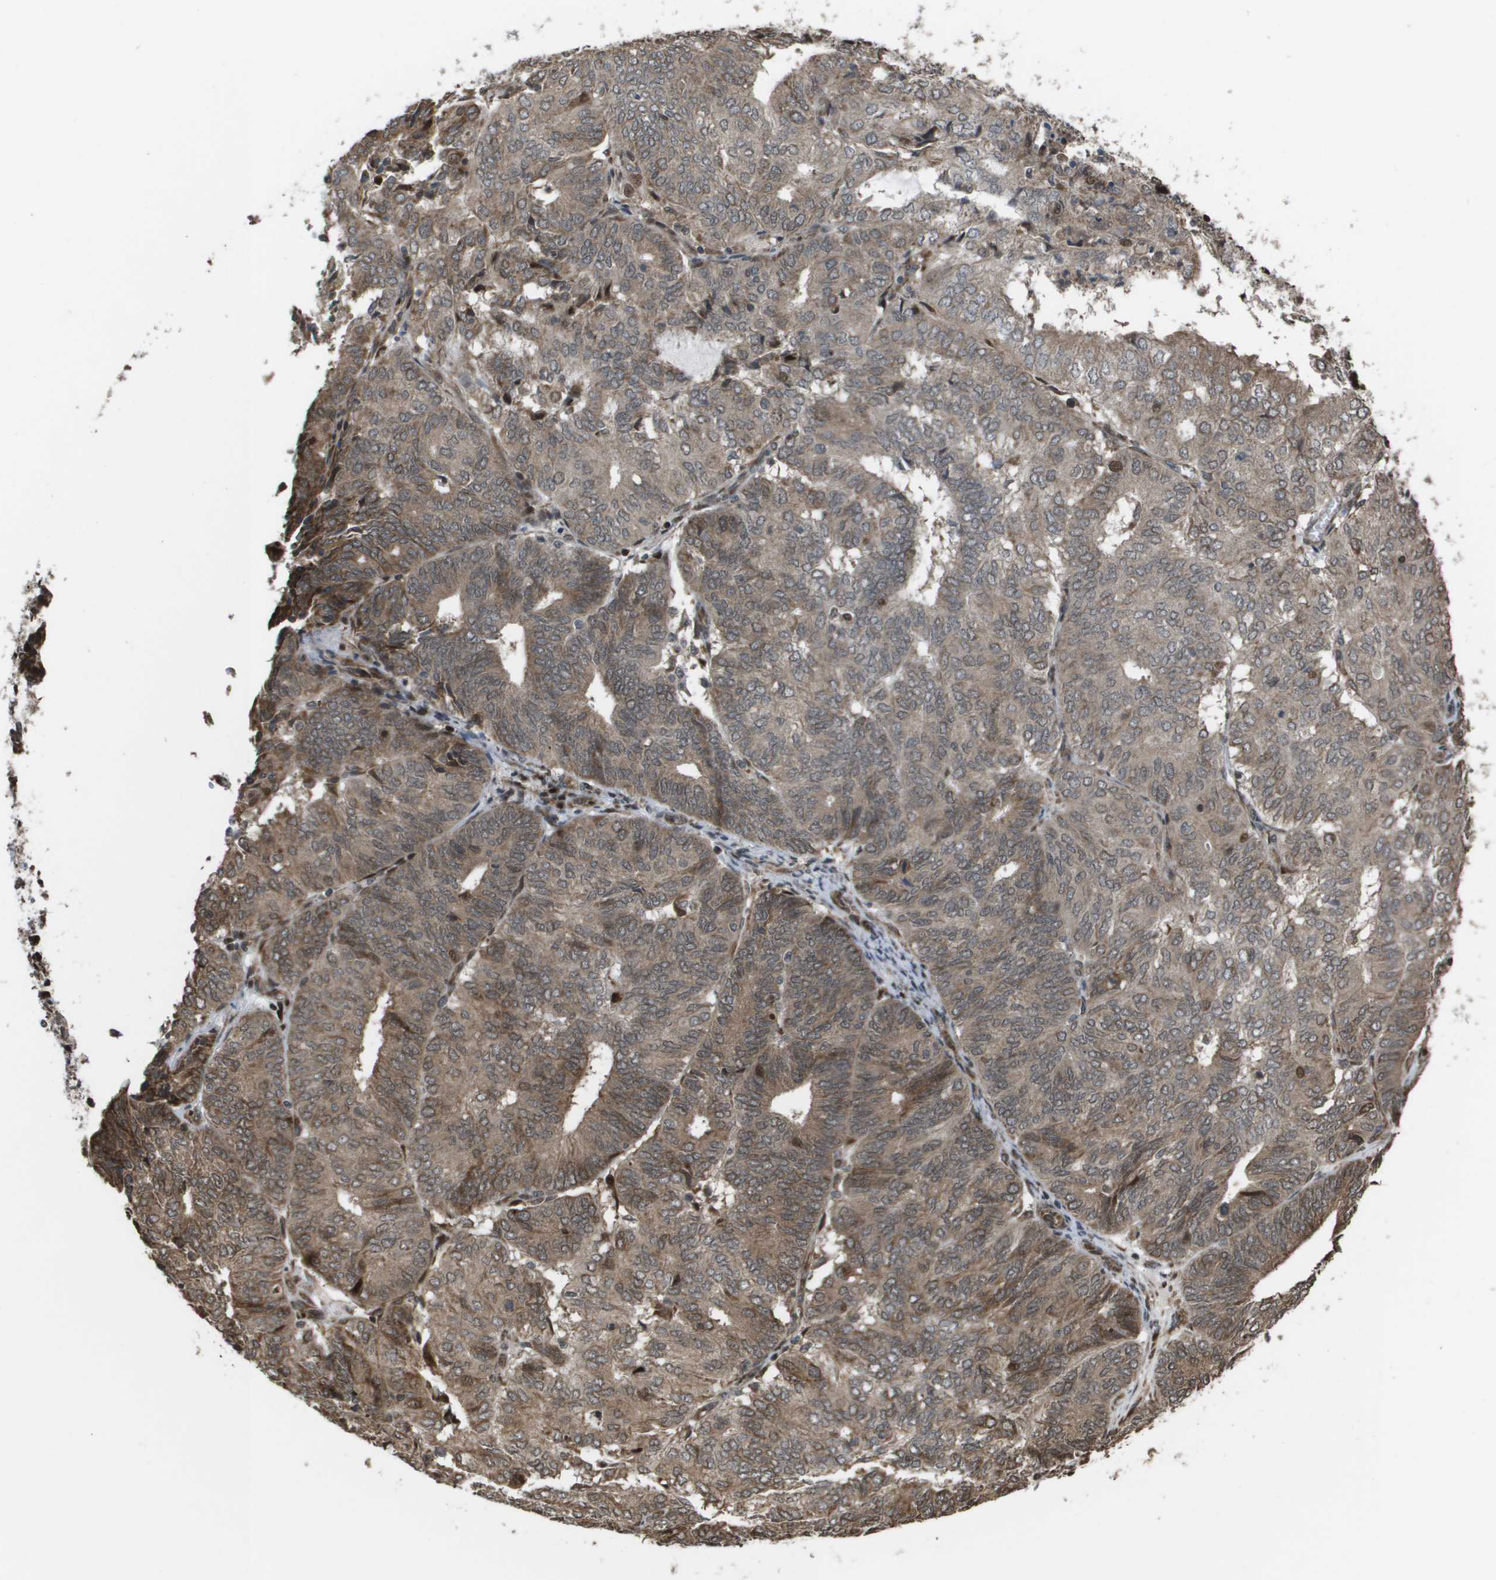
{"staining": {"intensity": "weak", "quantity": ">75%", "location": "cytoplasmic/membranous"}, "tissue": "endometrial cancer", "cell_type": "Tumor cells", "image_type": "cancer", "snomed": [{"axis": "morphology", "description": "Adenocarcinoma, NOS"}, {"axis": "topography", "description": "Uterus"}], "caption": "IHC staining of adenocarcinoma (endometrial), which reveals low levels of weak cytoplasmic/membranous expression in about >75% of tumor cells indicating weak cytoplasmic/membranous protein expression. The staining was performed using DAB (brown) for protein detection and nuclei were counterstained in hematoxylin (blue).", "gene": "AXIN2", "patient": {"sex": "female", "age": 60}}